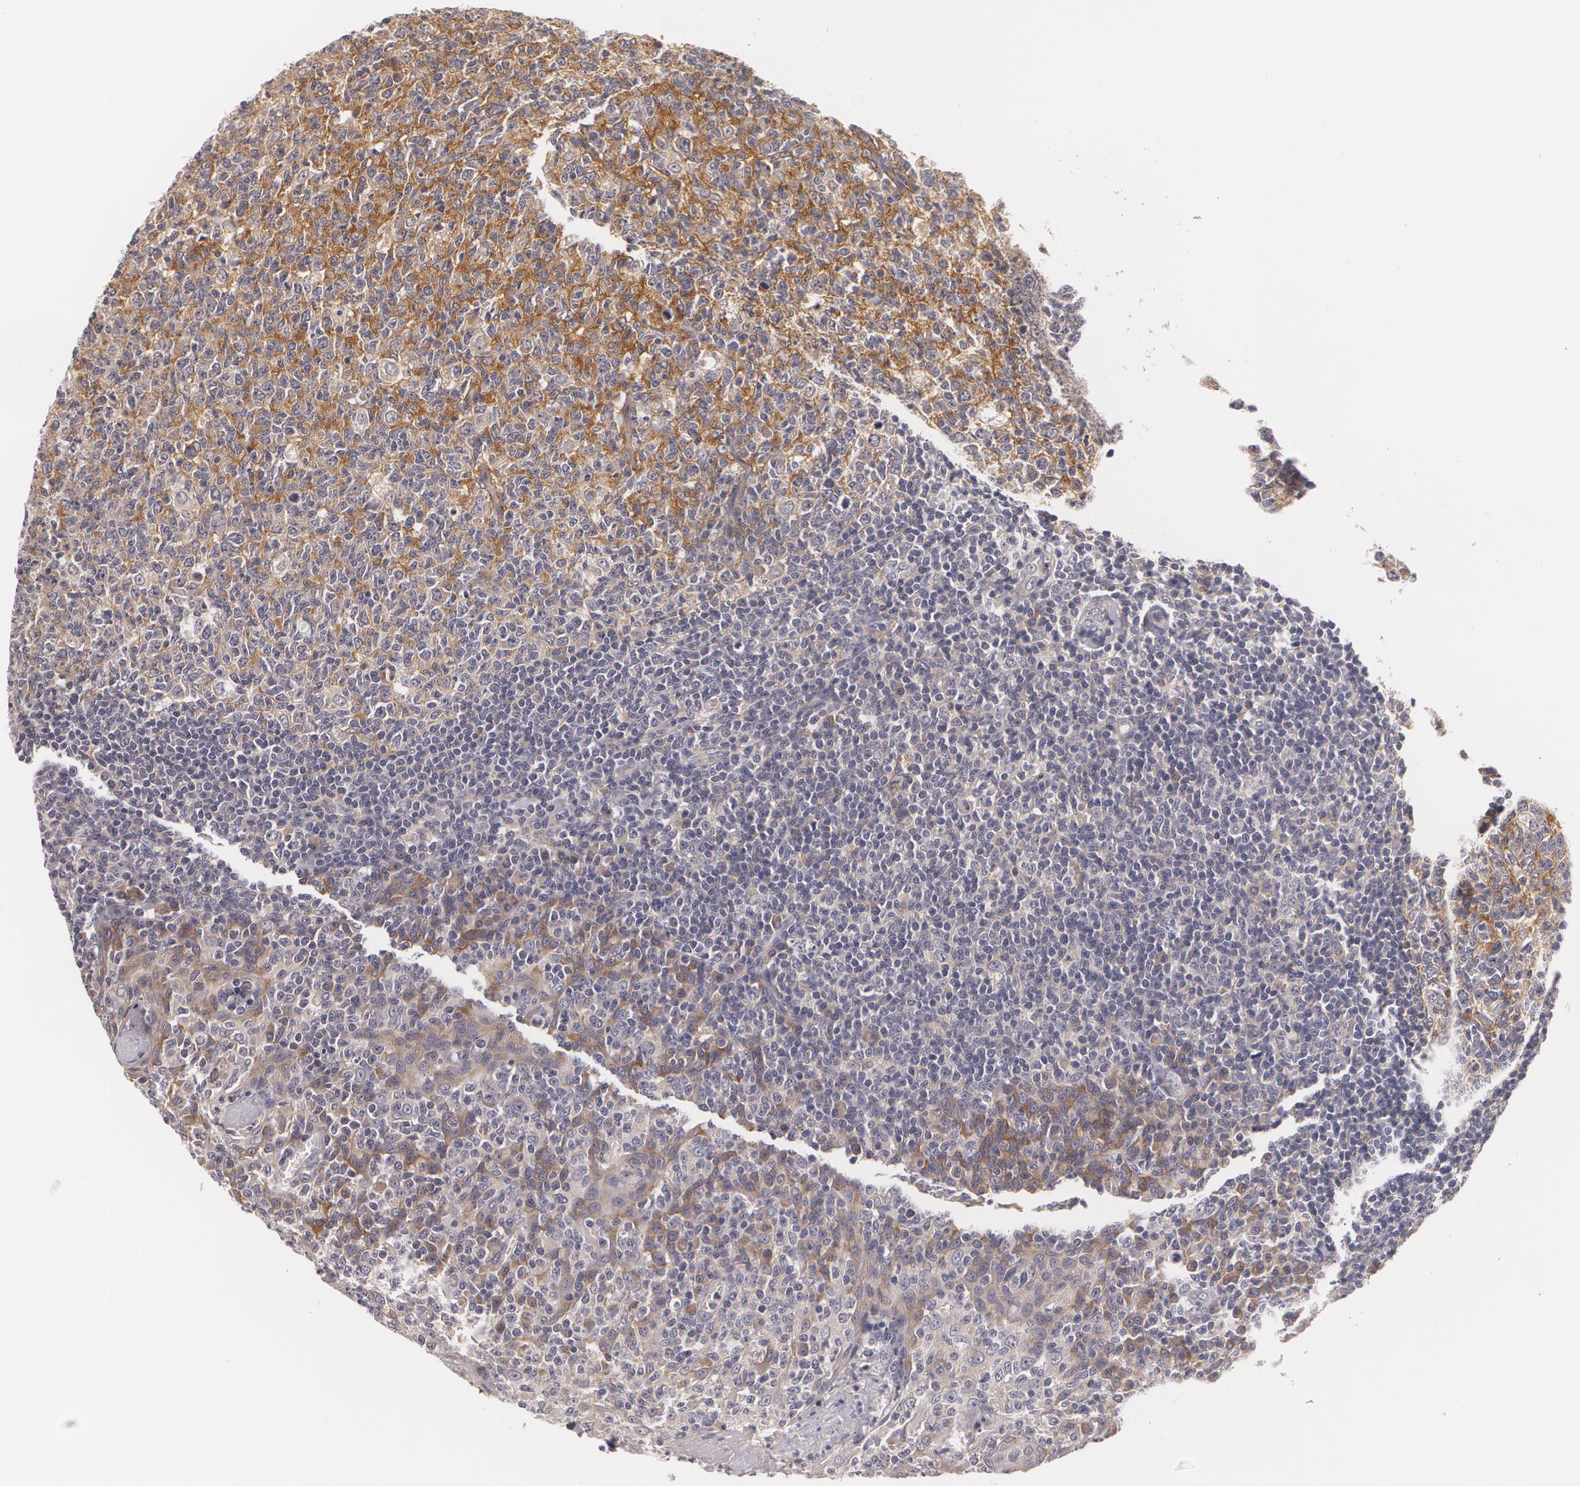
{"staining": {"intensity": "strong", "quantity": ">75%", "location": "cytoplasmic/membranous"}, "tissue": "tonsil", "cell_type": "Germinal center cells", "image_type": "normal", "snomed": [{"axis": "morphology", "description": "Normal tissue, NOS"}, {"axis": "topography", "description": "Tonsil"}], "caption": "Unremarkable tonsil reveals strong cytoplasmic/membranous expression in about >75% of germinal center cells.", "gene": "CASK", "patient": {"sex": "male", "age": 6}}